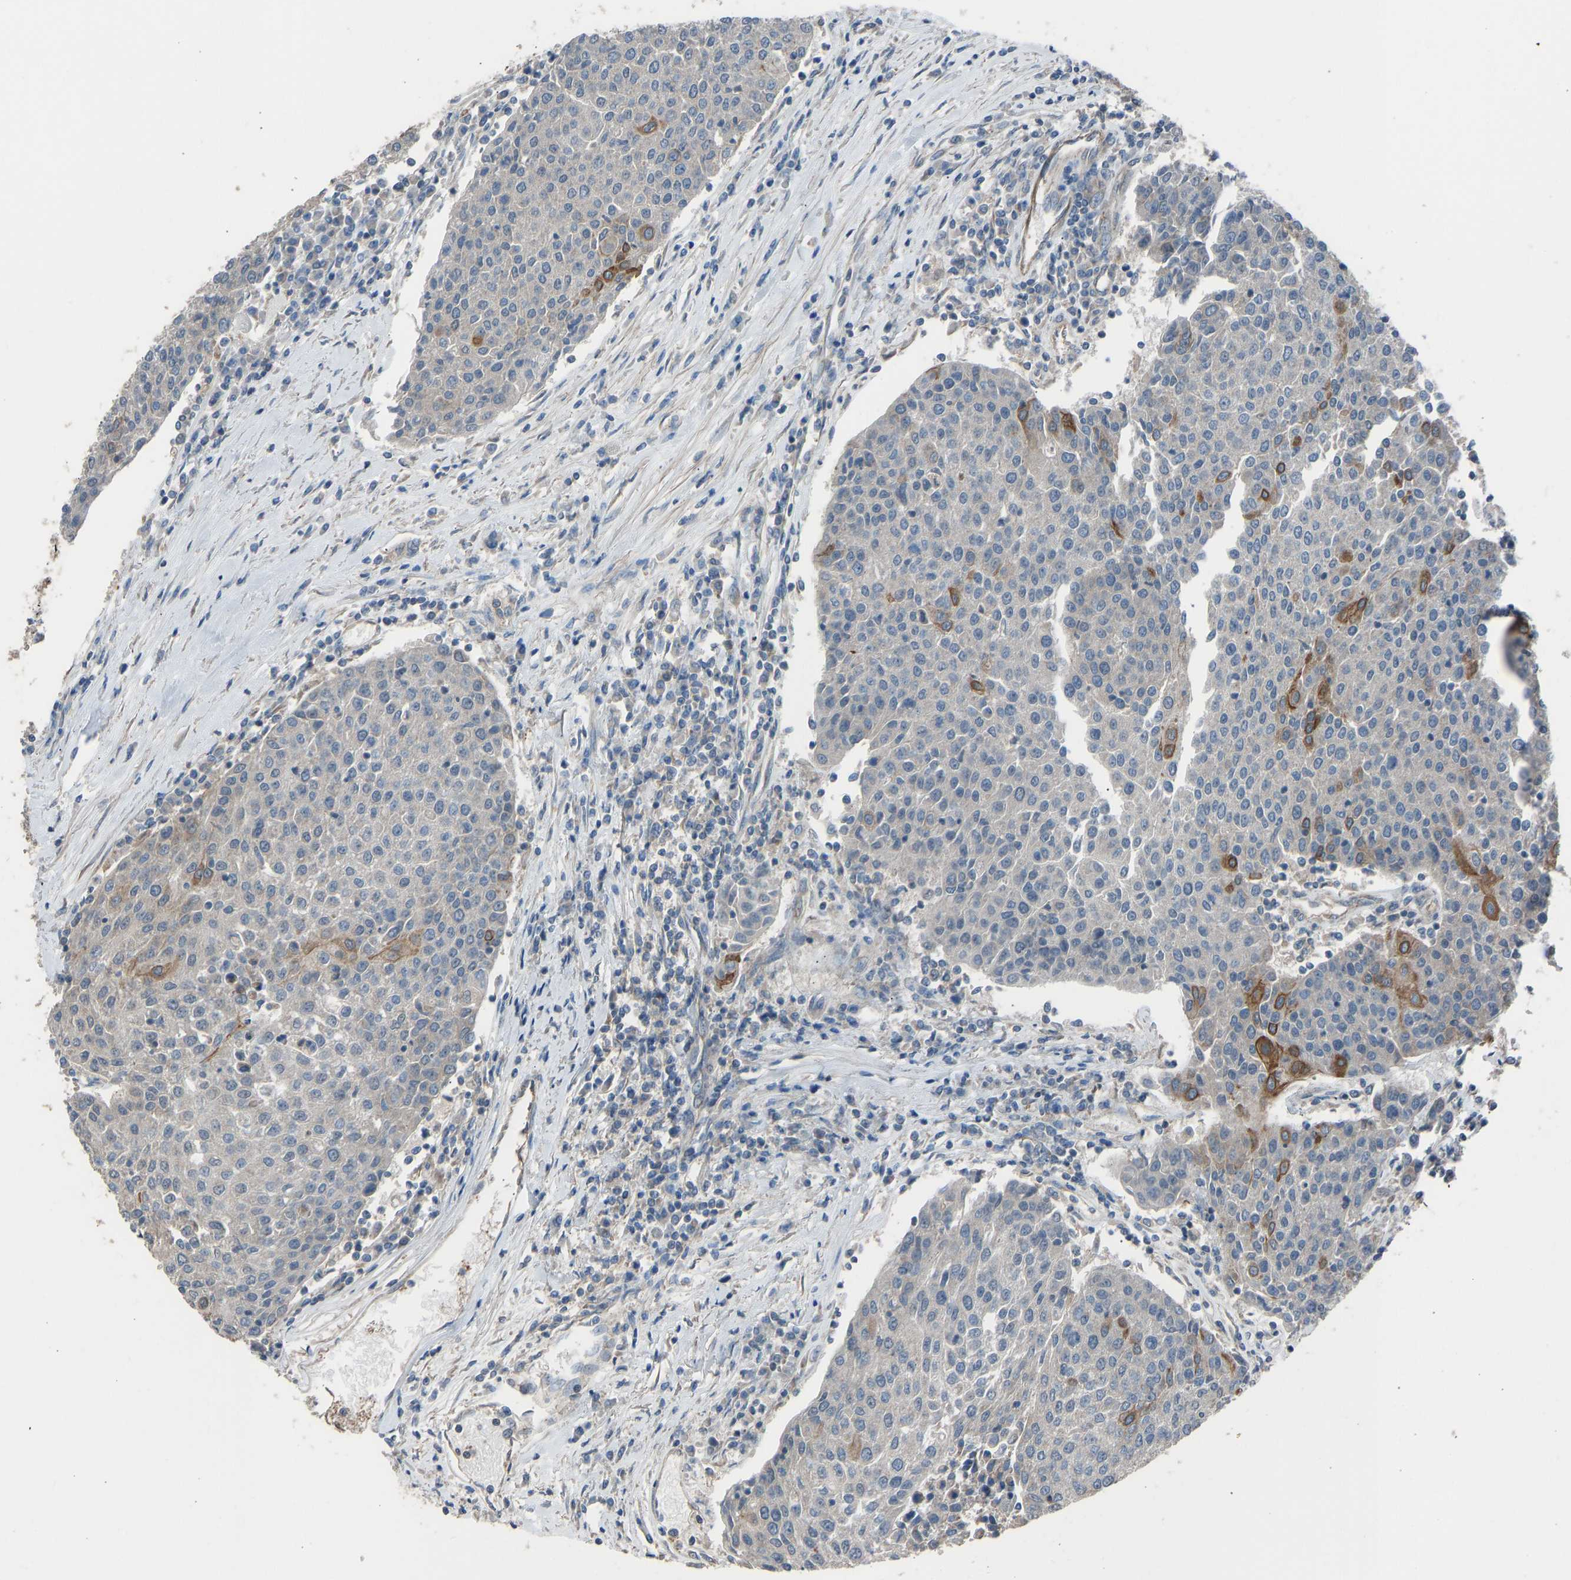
{"staining": {"intensity": "moderate", "quantity": "<25%", "location": "cytoplasmic/membranous"}, "tissue": "urothelial cancer", "cell_type": "Tumor cells", "image_type": "cancer", "snomed": [{"axis": "morphology", "description": "Urothelial carcinoma, High grade"}, {"axis": "topography", "description": "Urinary bladder"}], "caption": "The photomicrograph demonstrates a brown stain indicating the presence of a protein in the cytoplasmic/membranous of tumor cells in urothelial cancer.", "gene": "SLC43A1", "patient": {"sex": "female", "age": 85}}